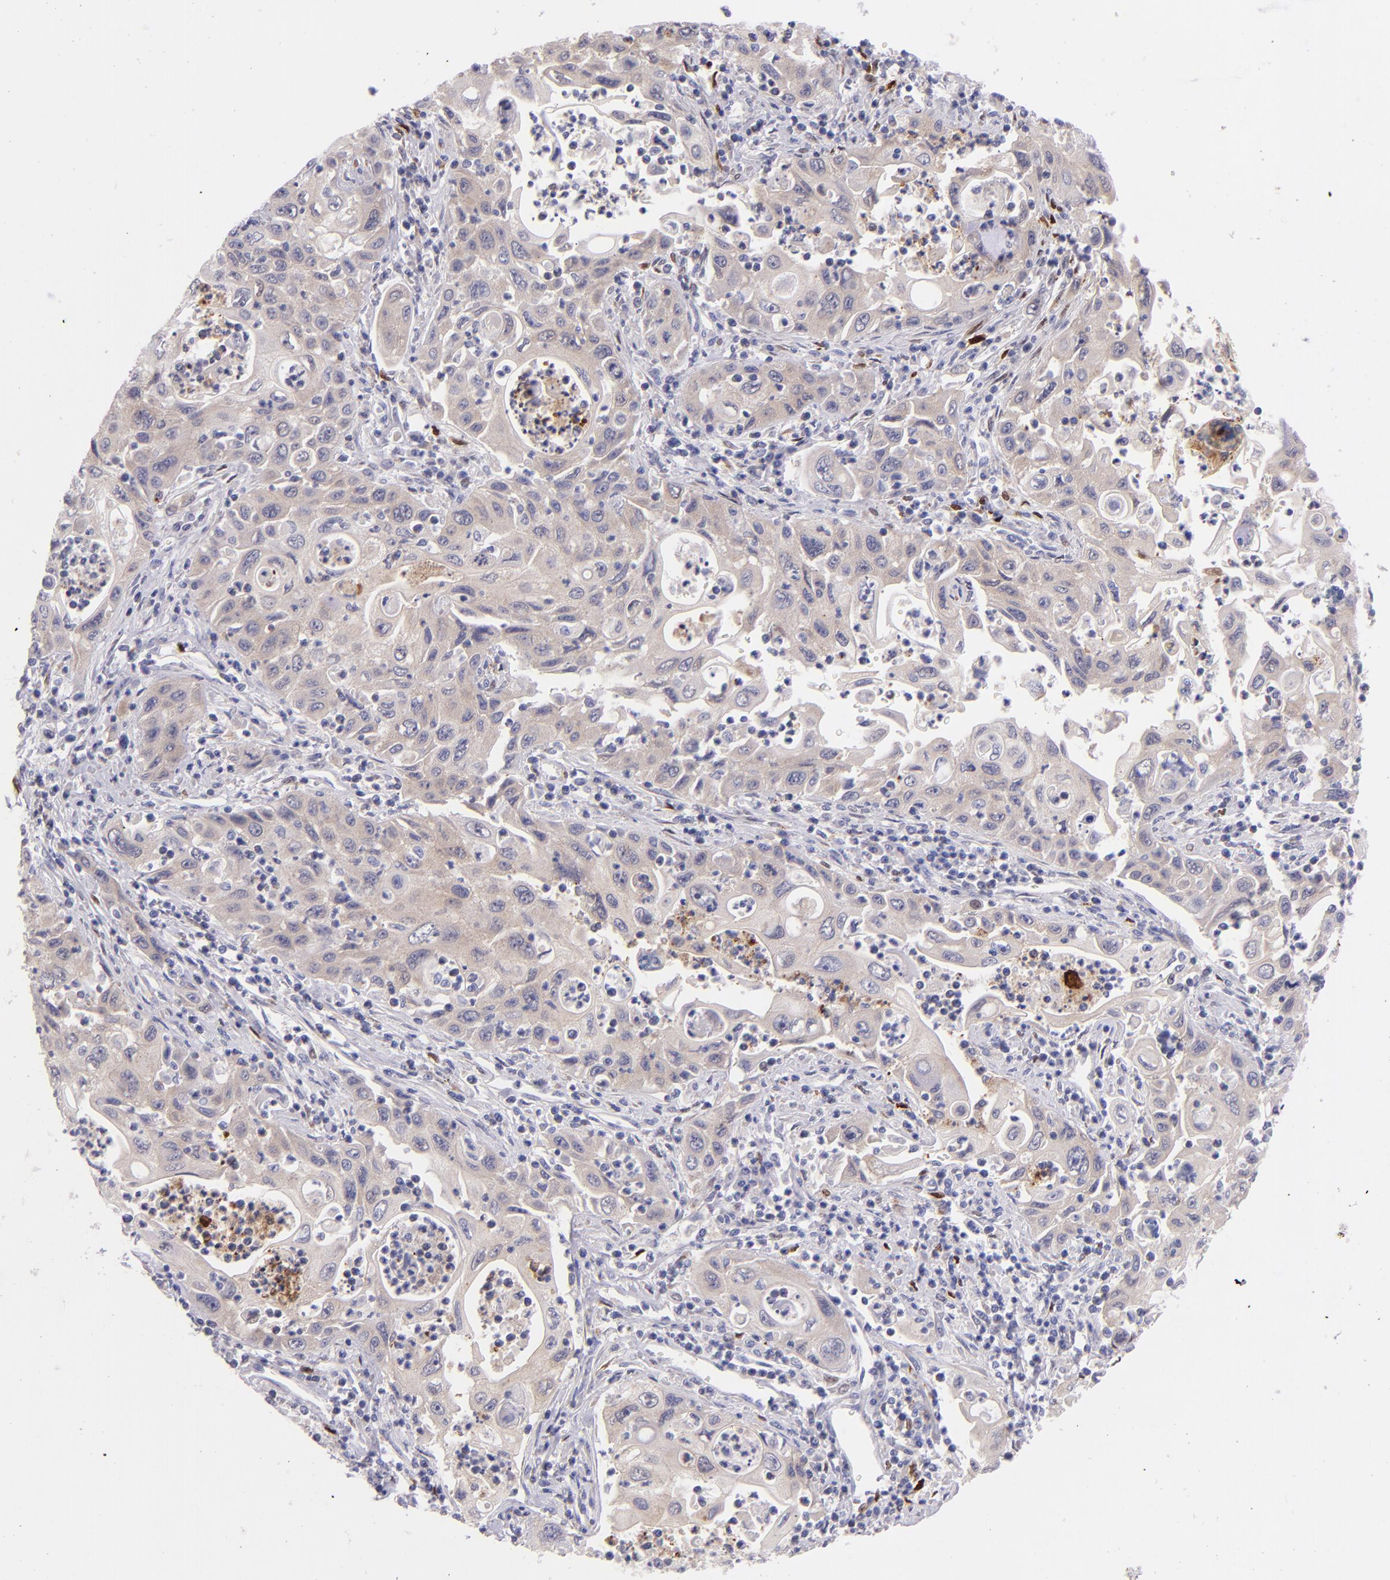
{"staining": {"intensity": "weak", "quantity": ">75%", "location": "cytoplasmic/membranous"}, "tissue": "pancreatic cancer", "cell_type": "Tumor cells", "image_type": "cancer", "snomed": [{"axis": "morphology", "description": "Adenocarcinoma, NOS"}, {"axis": "topography", "description": "Pancreas"}], "caption": "Pancreatic cancer (adenocarcinoma) stained for a protein (brown) displays weak cytoplasmic/membranous positive staining in about >75% of tumor cells.", "gene": "SH2D4A", "patient": {"sex": "male", "age": 70}}